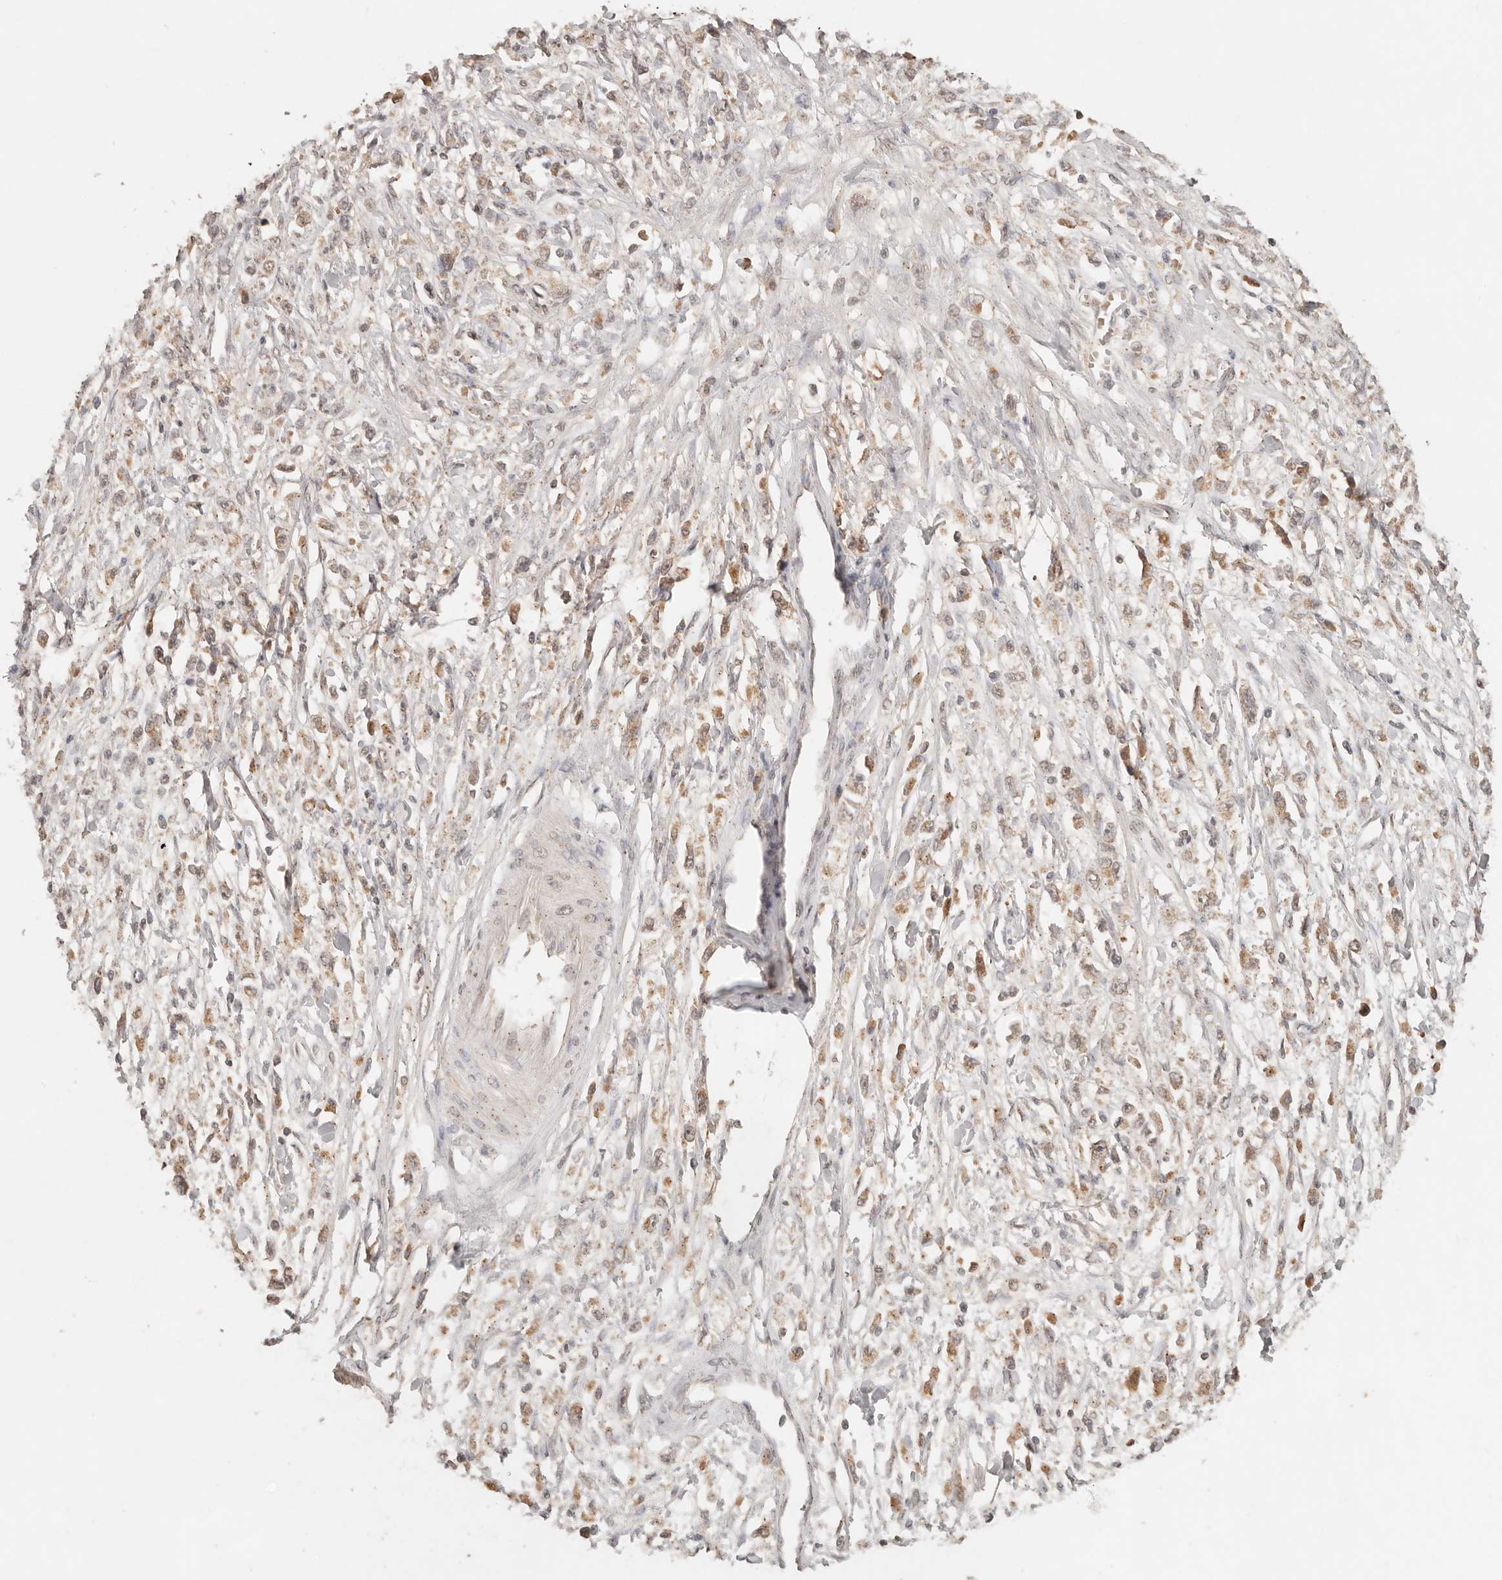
{"staining": {"intensity": "moderate", "quantity": ">75%", "location": "cytoplasmic/membranous"}, "tissue": "stomach cancer", "cell_type": "Tumor cells", "image_type": "cancer", "snomed": [{"axis": "morphology", "description": "Adenocarcinoma, NOS"}, {"axis": "topography", "description": "Stomach"}], "caption": "Stomach cancer (adenocarcinoma) stained with a brown dye demonstrates moderate cytoplasmic/membranous positive positivity in approximately >75% of tumor cells.", "gene": "LMO4", "patient": {"sex": "female", "age": 59}}